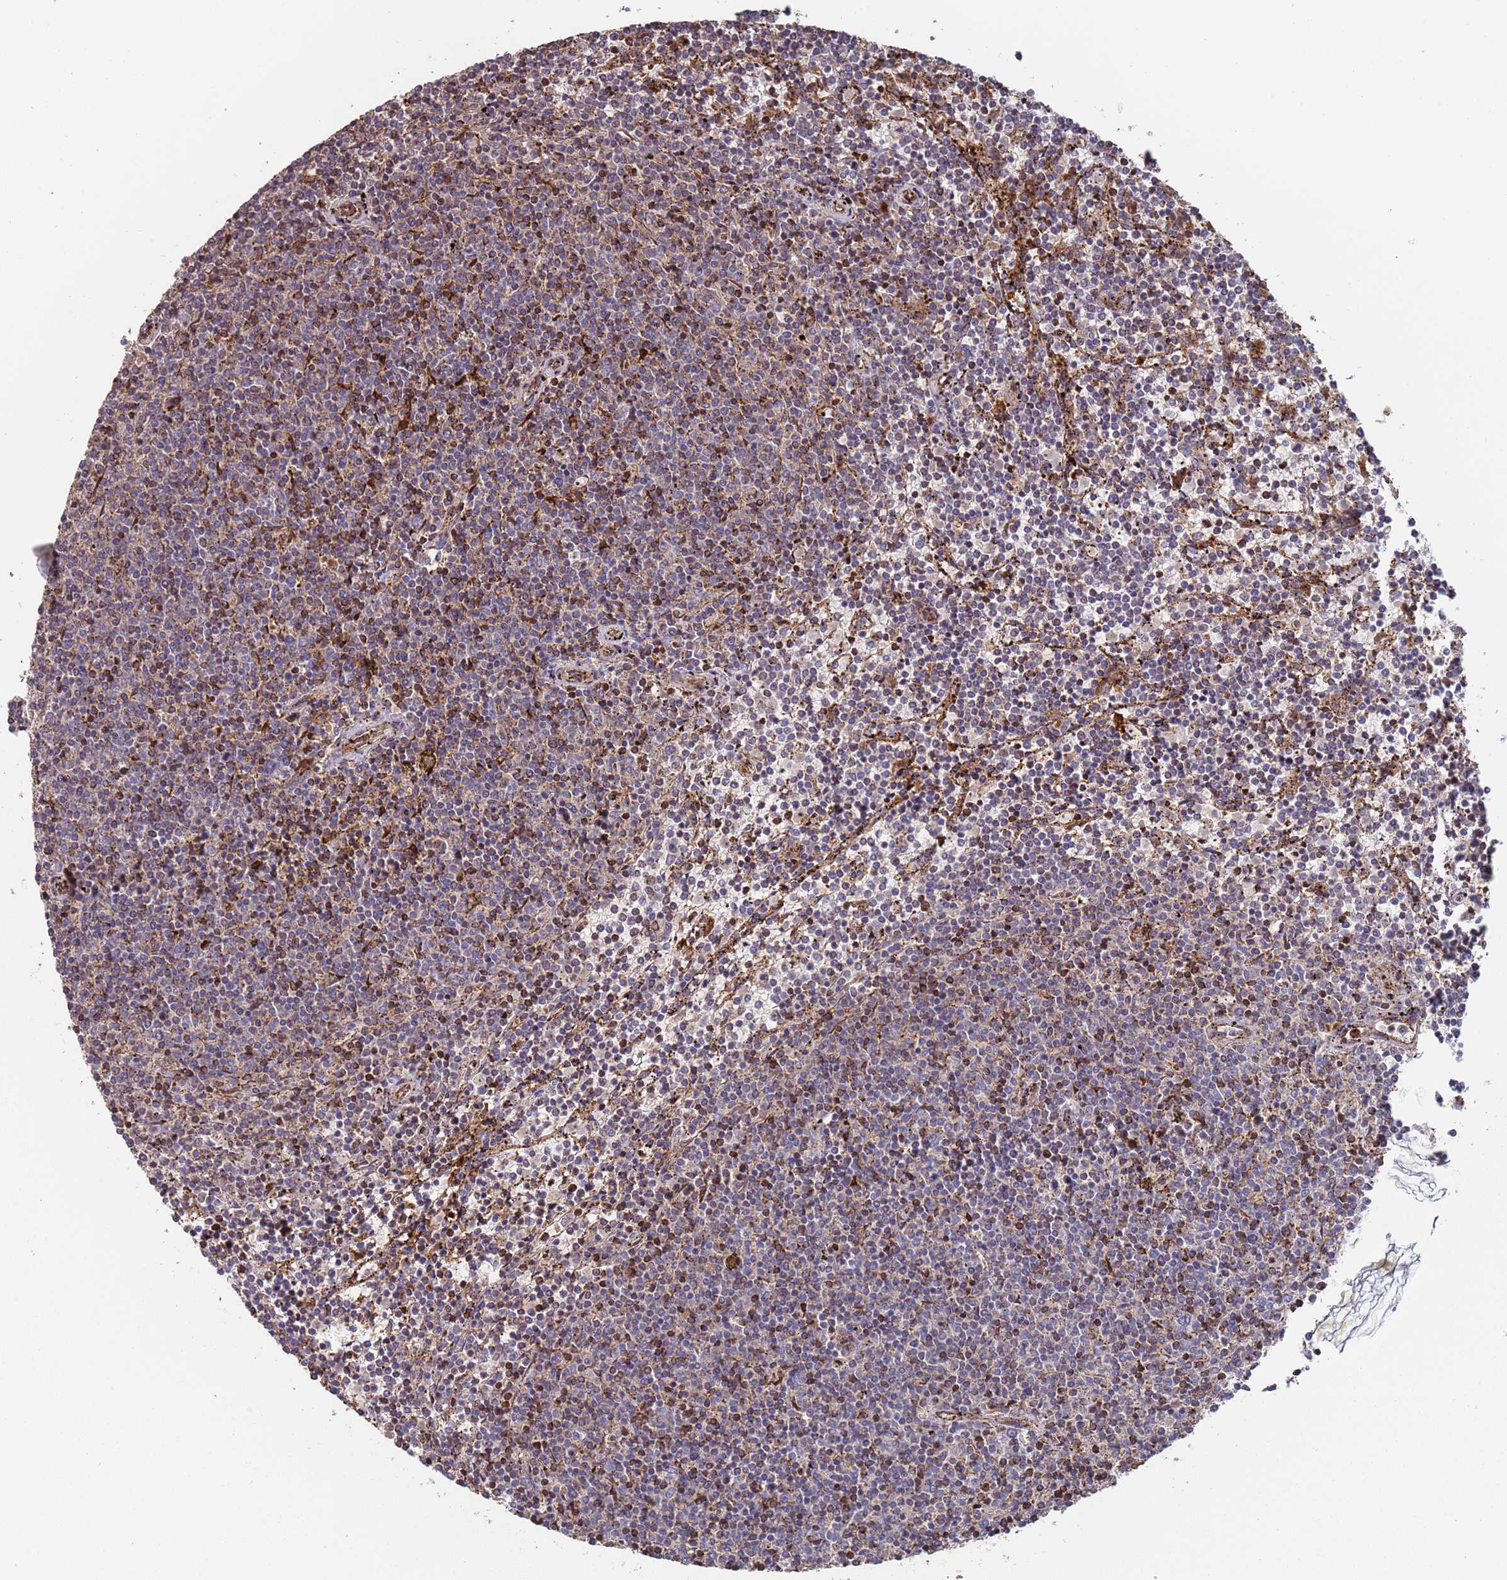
{"staining": {"intensity": "moderate", "quantity": "25%-75%", "location": "cytoplasmic/membranous"}, "tissue": "lymphoma", "cell_type": "Tumor cells", "image_type": "cancer", "snomed": [{"axis": "morphology", "description": "Malignant lymphoma, non-Hodgkin's type, Low grade"}, {"axis": "topography", "description": "Spleen"}], "caption": "Tumor cells demonstrate medium levels of moderate cytoplasmic/membranous staining in approximately 25%-75% of cells in low-grade malignant lymphoma, non-Hodgkin's type.", "gene": "MALRD1", "patient": {"sex": "female", "age": 50}}